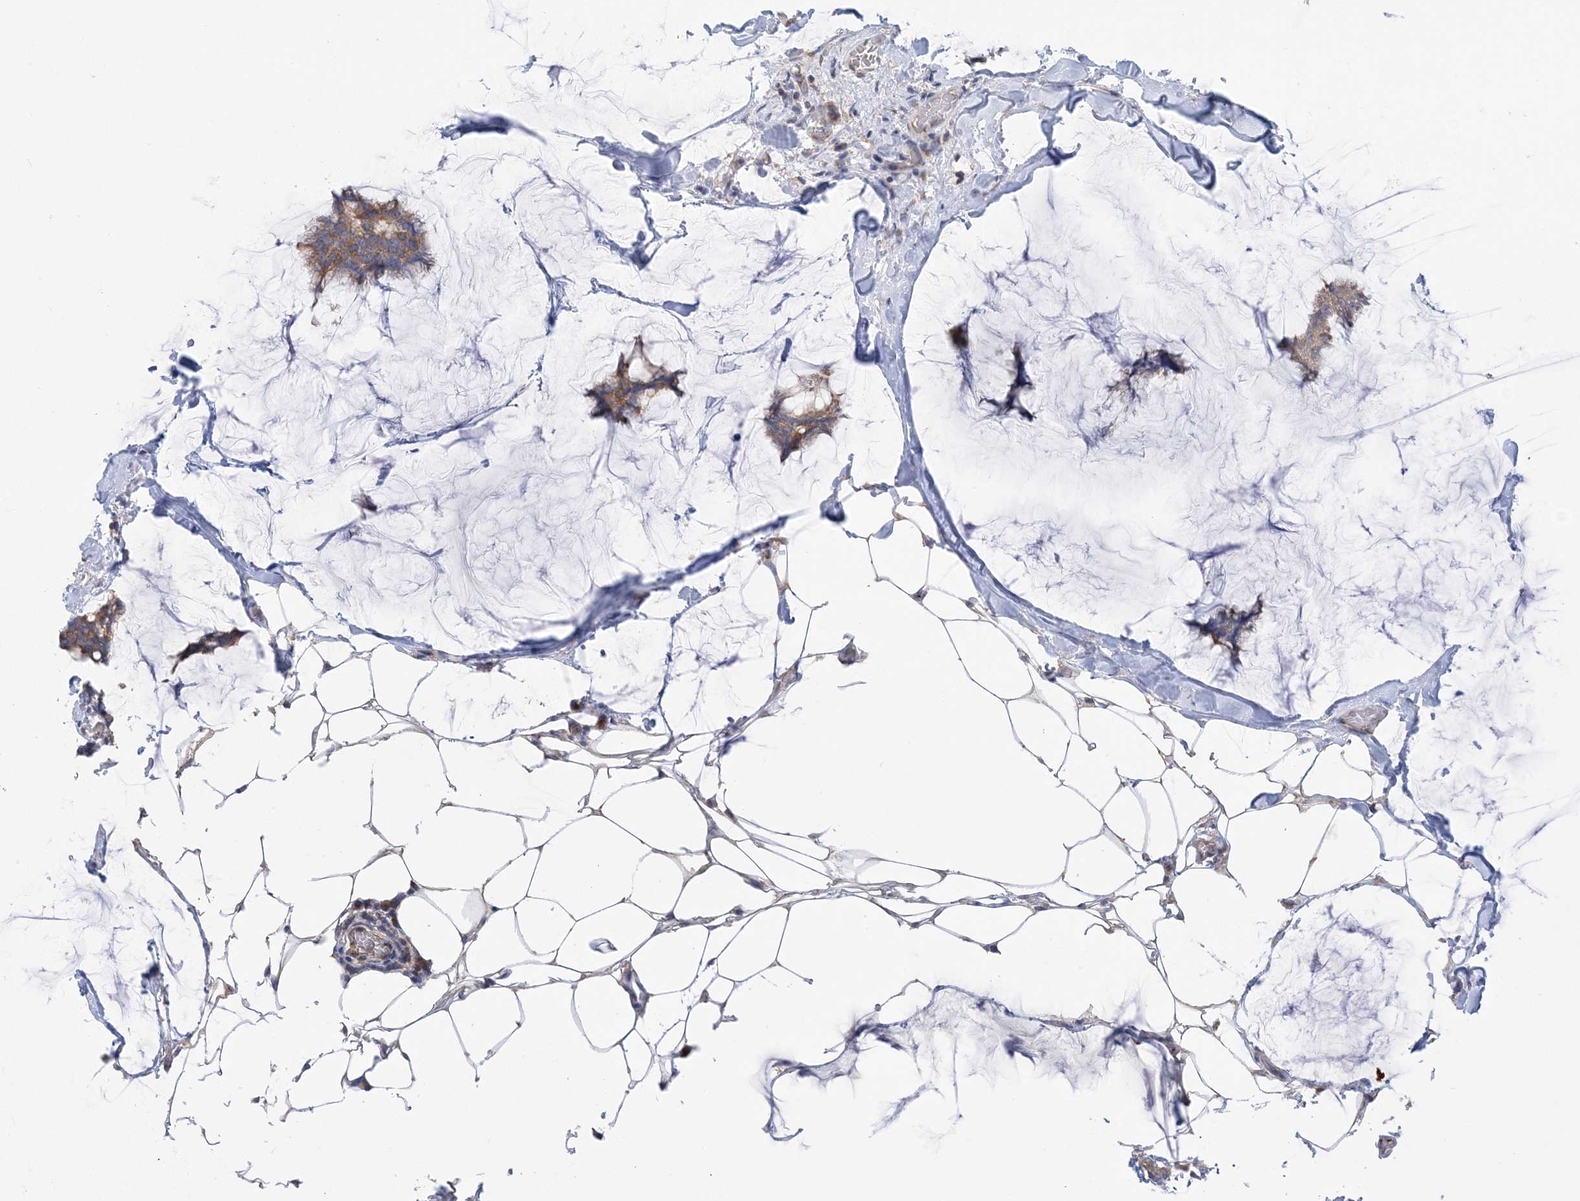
{"staining": {"intensity": "moderate", "quantity": ">75%", "location": "cytoplasmic/membranous"}, "tissue": "breast cancer", "cell_type": "Tumor cells", "image_type": "cancer", "snomed": [{"axis": "morphology", "description": "Duct carcinoma"}, {"axis": "topography", "description": "Breast"}], "caption": "Breast invasive ductal carcinoma tissue displays moderate cytoplasmic/membranous positivity in approximately >75% of tumor cells", "gene": "FAM114A2", "patient": {"sex": "female", "age": 93}}